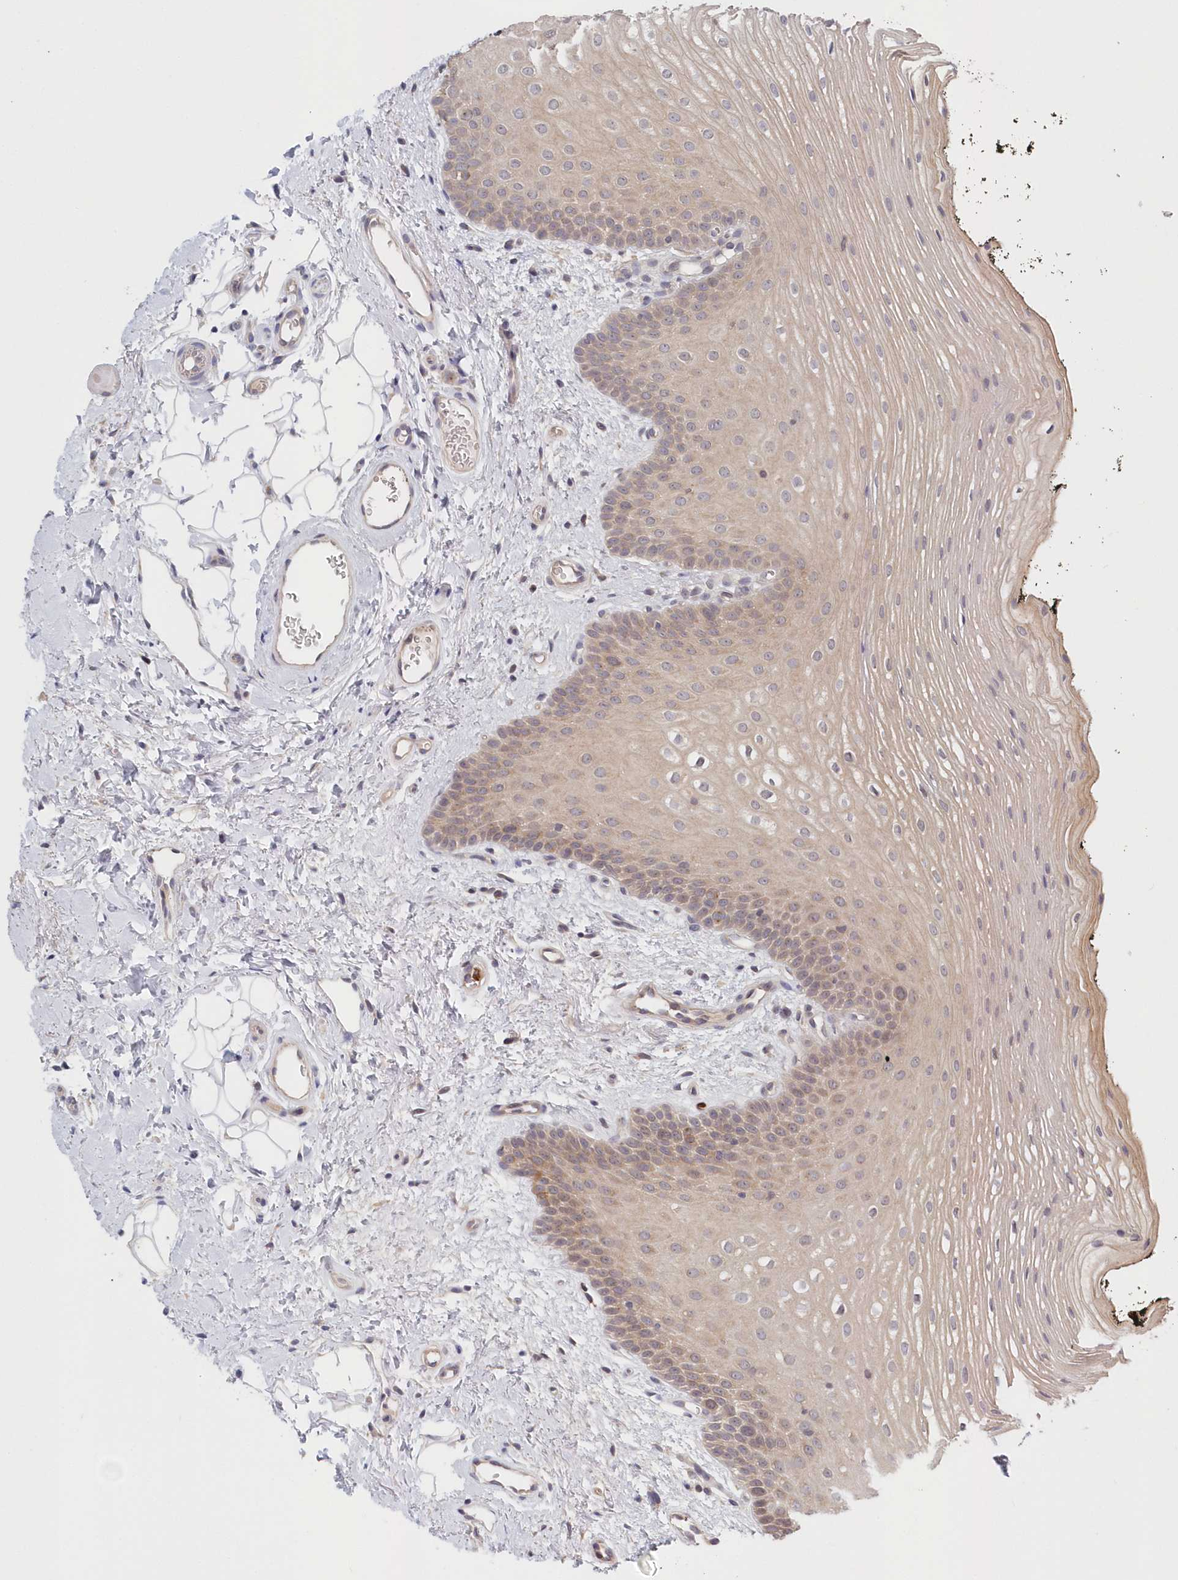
{"staining": {"intensity": "moderate", "quantity": "25%-75%", "location": "cytoplasmic/membranous"}, "tissue": "oral mucosa", "cell_type": "Squamous epithelial cells", "image_type": "normal", "snomed": [{"axis": "morphology", "description": "No evidence of malignacy"}, {"axis": "topography", "description": "Oral tissue"}, {"axis": "topography", "description": "Head-Neck"}], "caption": "A histopathology image of human oral mucosa stained for a protein displays moderate cytoplasmic/membranous brown staining in squamous epithelial cells.", "gene": "KATNA1", "patient": {"sex": "male", "age": 68}}